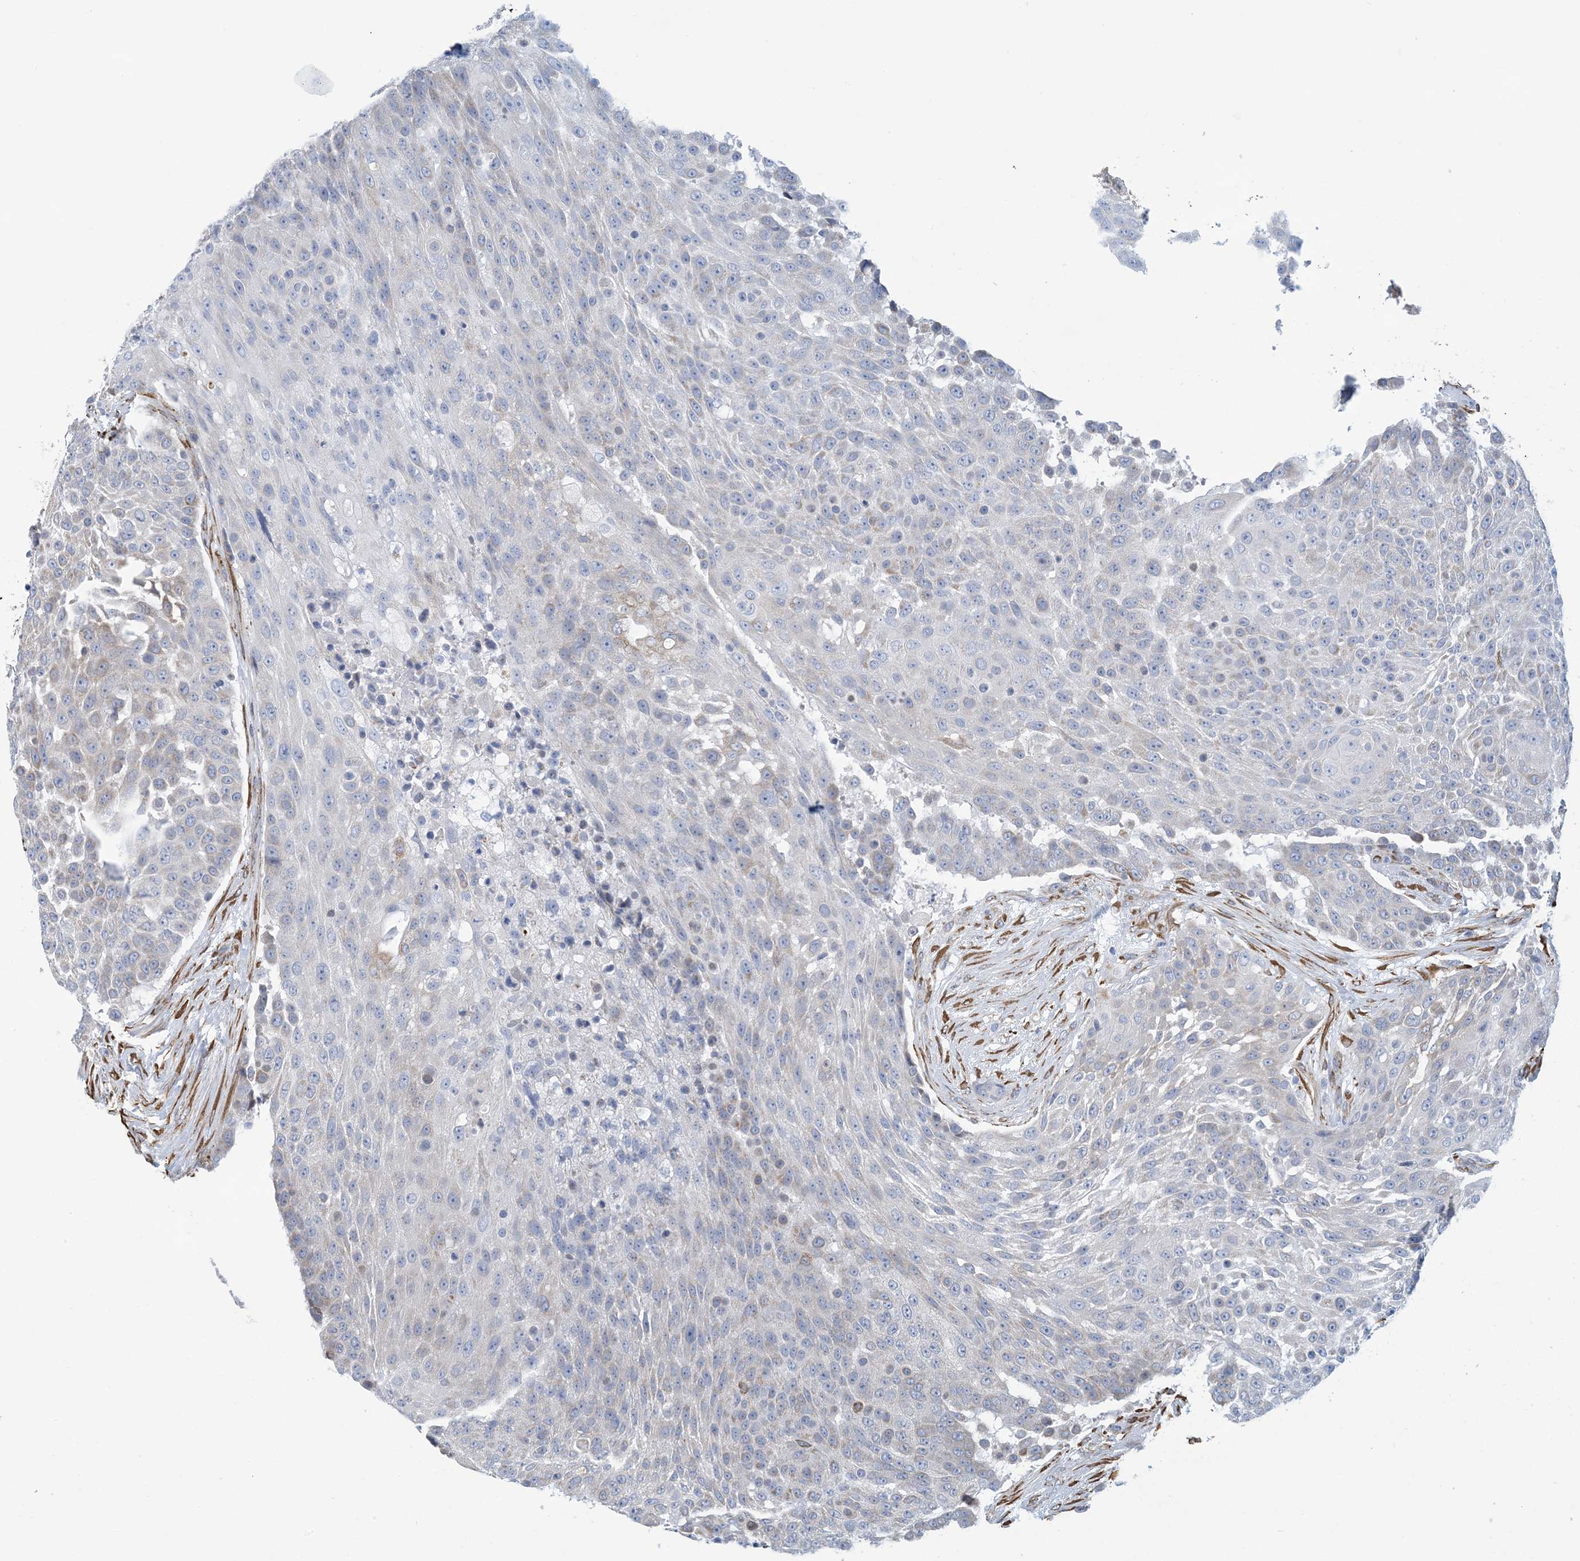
{"staining": {"intensity": "negative", "quantity": "none", "location": "none"}, "tissue": "urothelial cancer", "cell_type": "Tumor cells", "image_type": "cancer", "snomed": [{"axis": "morphology", "description": "Urothelial carcinoma, High grade"}, {"axis": "topography", "description": "Urinary bladder"}], "caption": "Immunohistochemistry (IHC) histopathology image of neoplastic tissue: urothelial cancer stained with DAB (3,3'-diaminobenzidine) displays no significant protein expression in tumor cells. (DAB immunohistochemistry (IHC) with hematoxylin counter stain).", "gene": "CCDC14", "patient": {"sex": "female", "age": 63}}